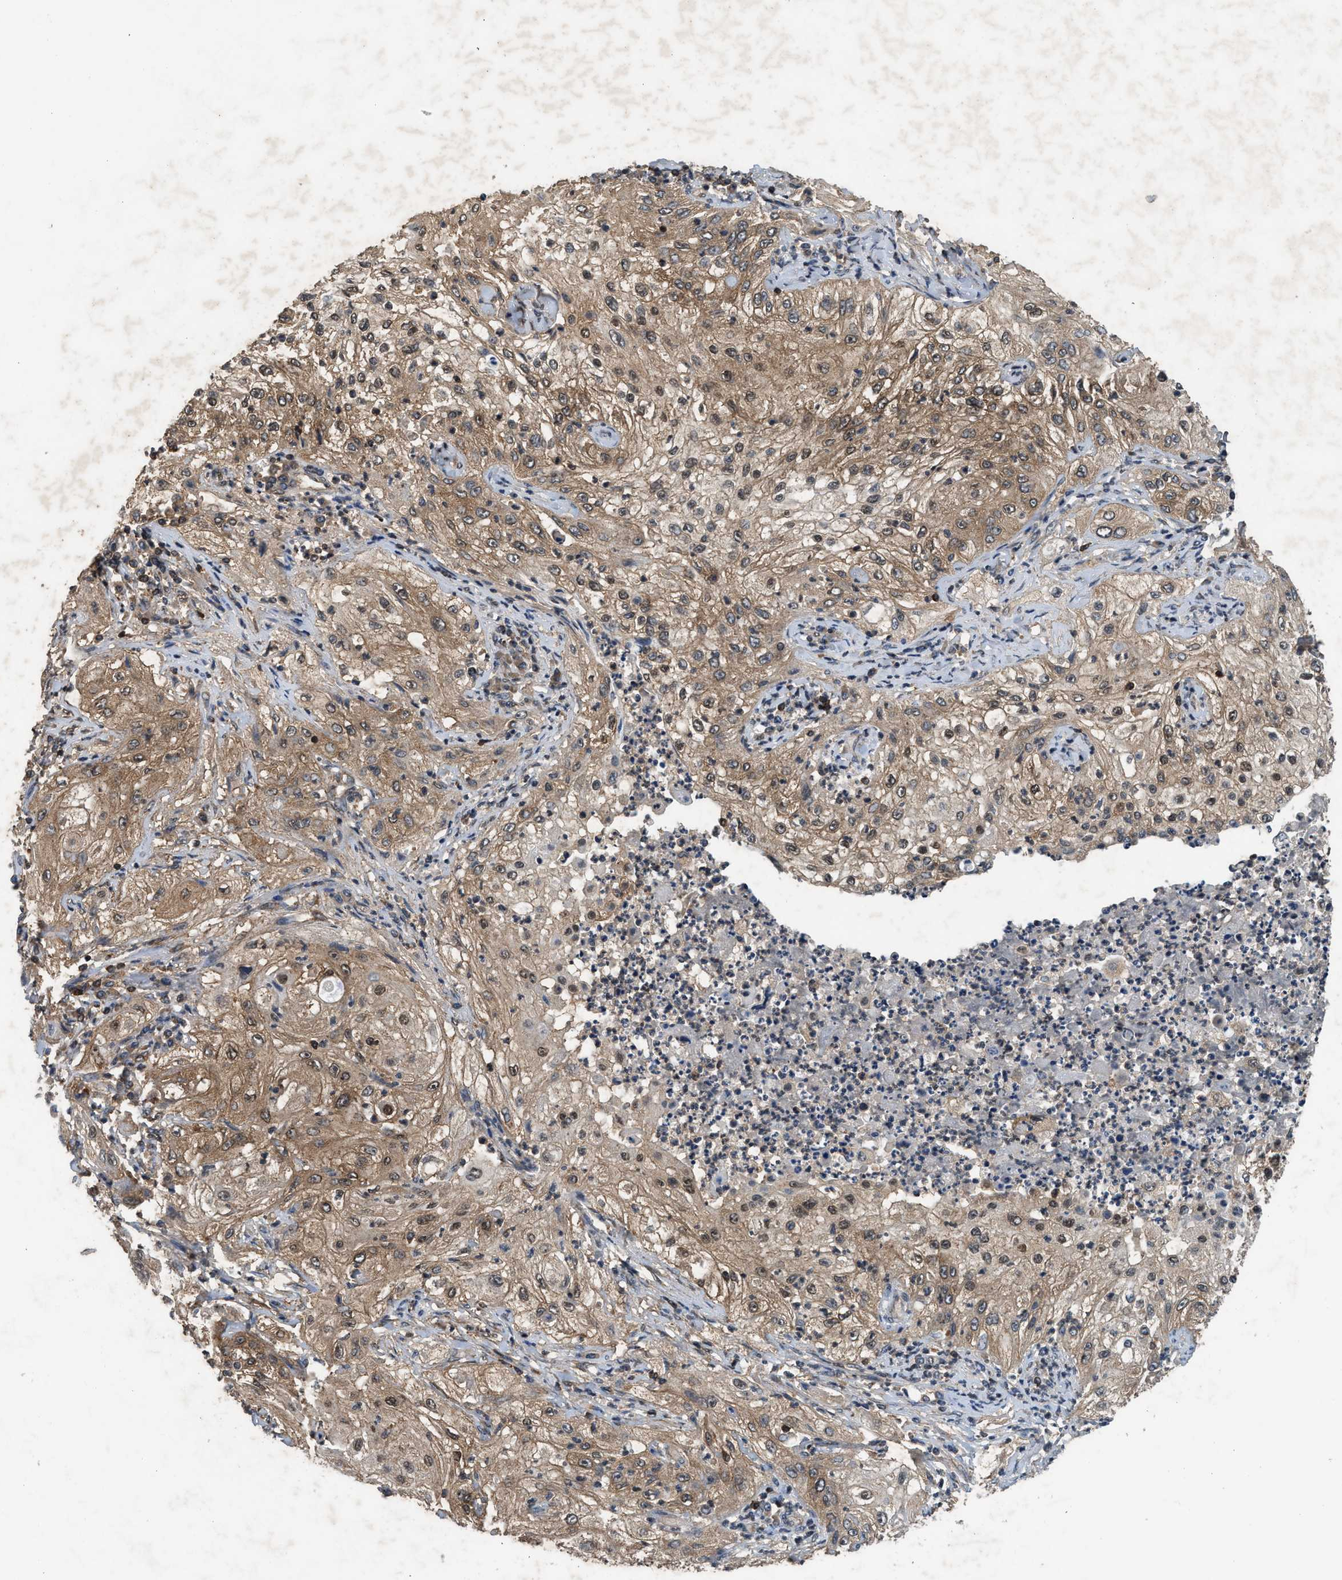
{"staining": {"intensity": "moderate", "quantity": ">75%", "location": "cytoplasmic/membranous,nuclear"}, "tissue": "lung cancer", "cell_type": "Tumor cells", "image_type": "cancer", "snomed": [{"axis": "morphology", "description": "Inflammation, NOS"}, {"axis": "morphology", "description": "Squamous cell carcinoma, NOS"}, {"axis": "topography", "description": "Lymph node"}, {"axis": "topography", "description": "Soft tissue"}, {"axis": "topography", "description": "Lung"}], "caption": "This histopathology image exhibits squamous cell carcinoma (lung) stained with IHC to label a protein in brown. The cytoplasmic/membranous and nuclear of tumor cells show moderate positivity for the protein. Nuclei are counter-stained blue.", "gene": "OXSR1", "patient": {"sex": "male", "age": 66}}